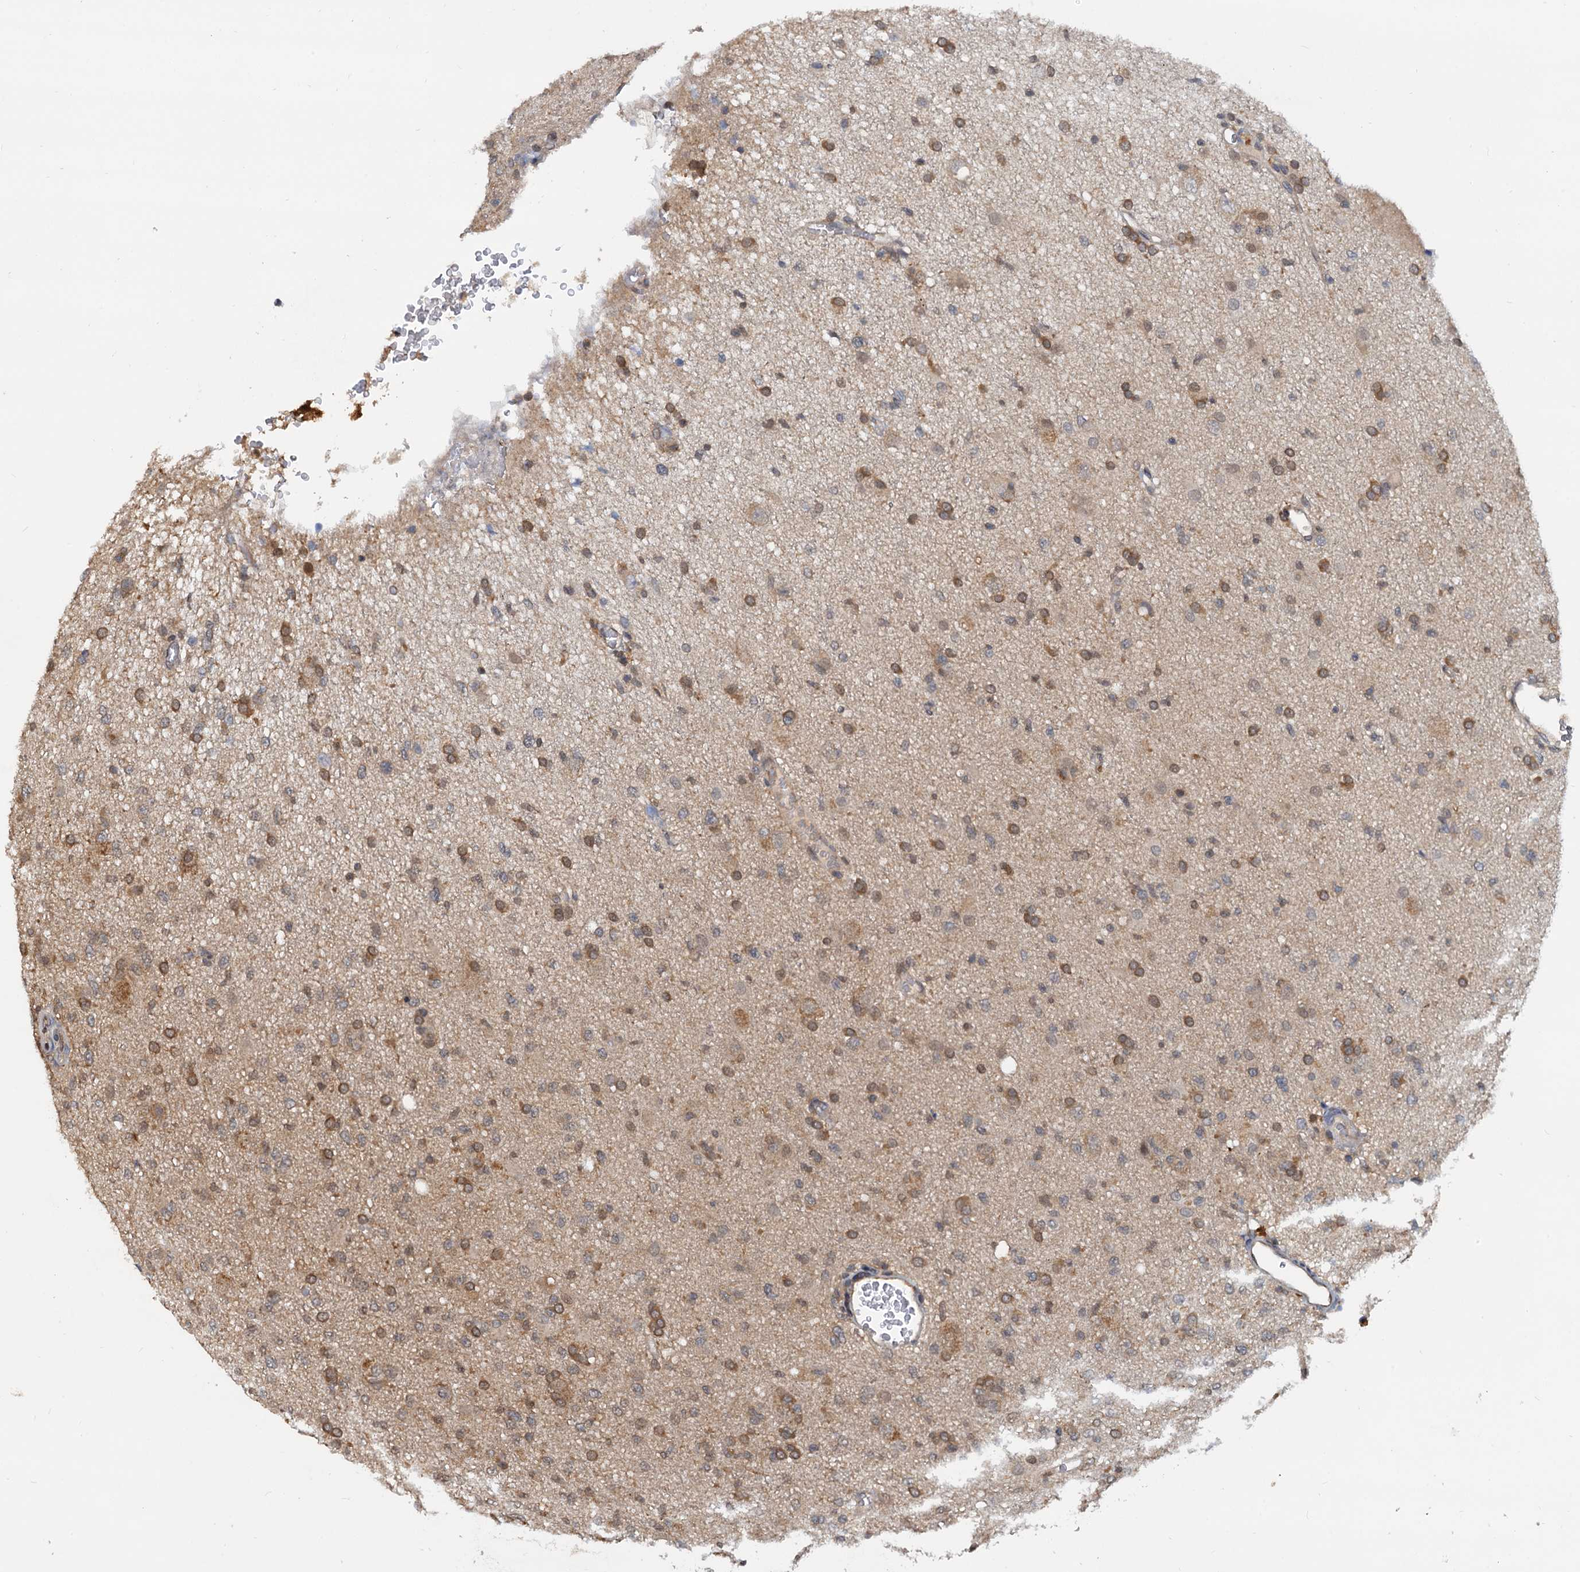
{"staining": {"intensity": "moderate", "quantity": ">75%", "location": "cytoplasmic/membranous"}, "tissue": "glioma", "cell_type": "Tumor cells", "image_type": "cancer", "snomed": [{"axis": "morphology", "description": "Glioma, malignant, High grade"}, {"axis": "topography", "description": "Brain"}], "caption": "Glioma stained for a protein (brown) exhibits moderate cytoplasmic/membranous positive staining in about >75% of tumor cells.", "gene": "PTGES3", "patient": {"sex": "female", "age": 57}}